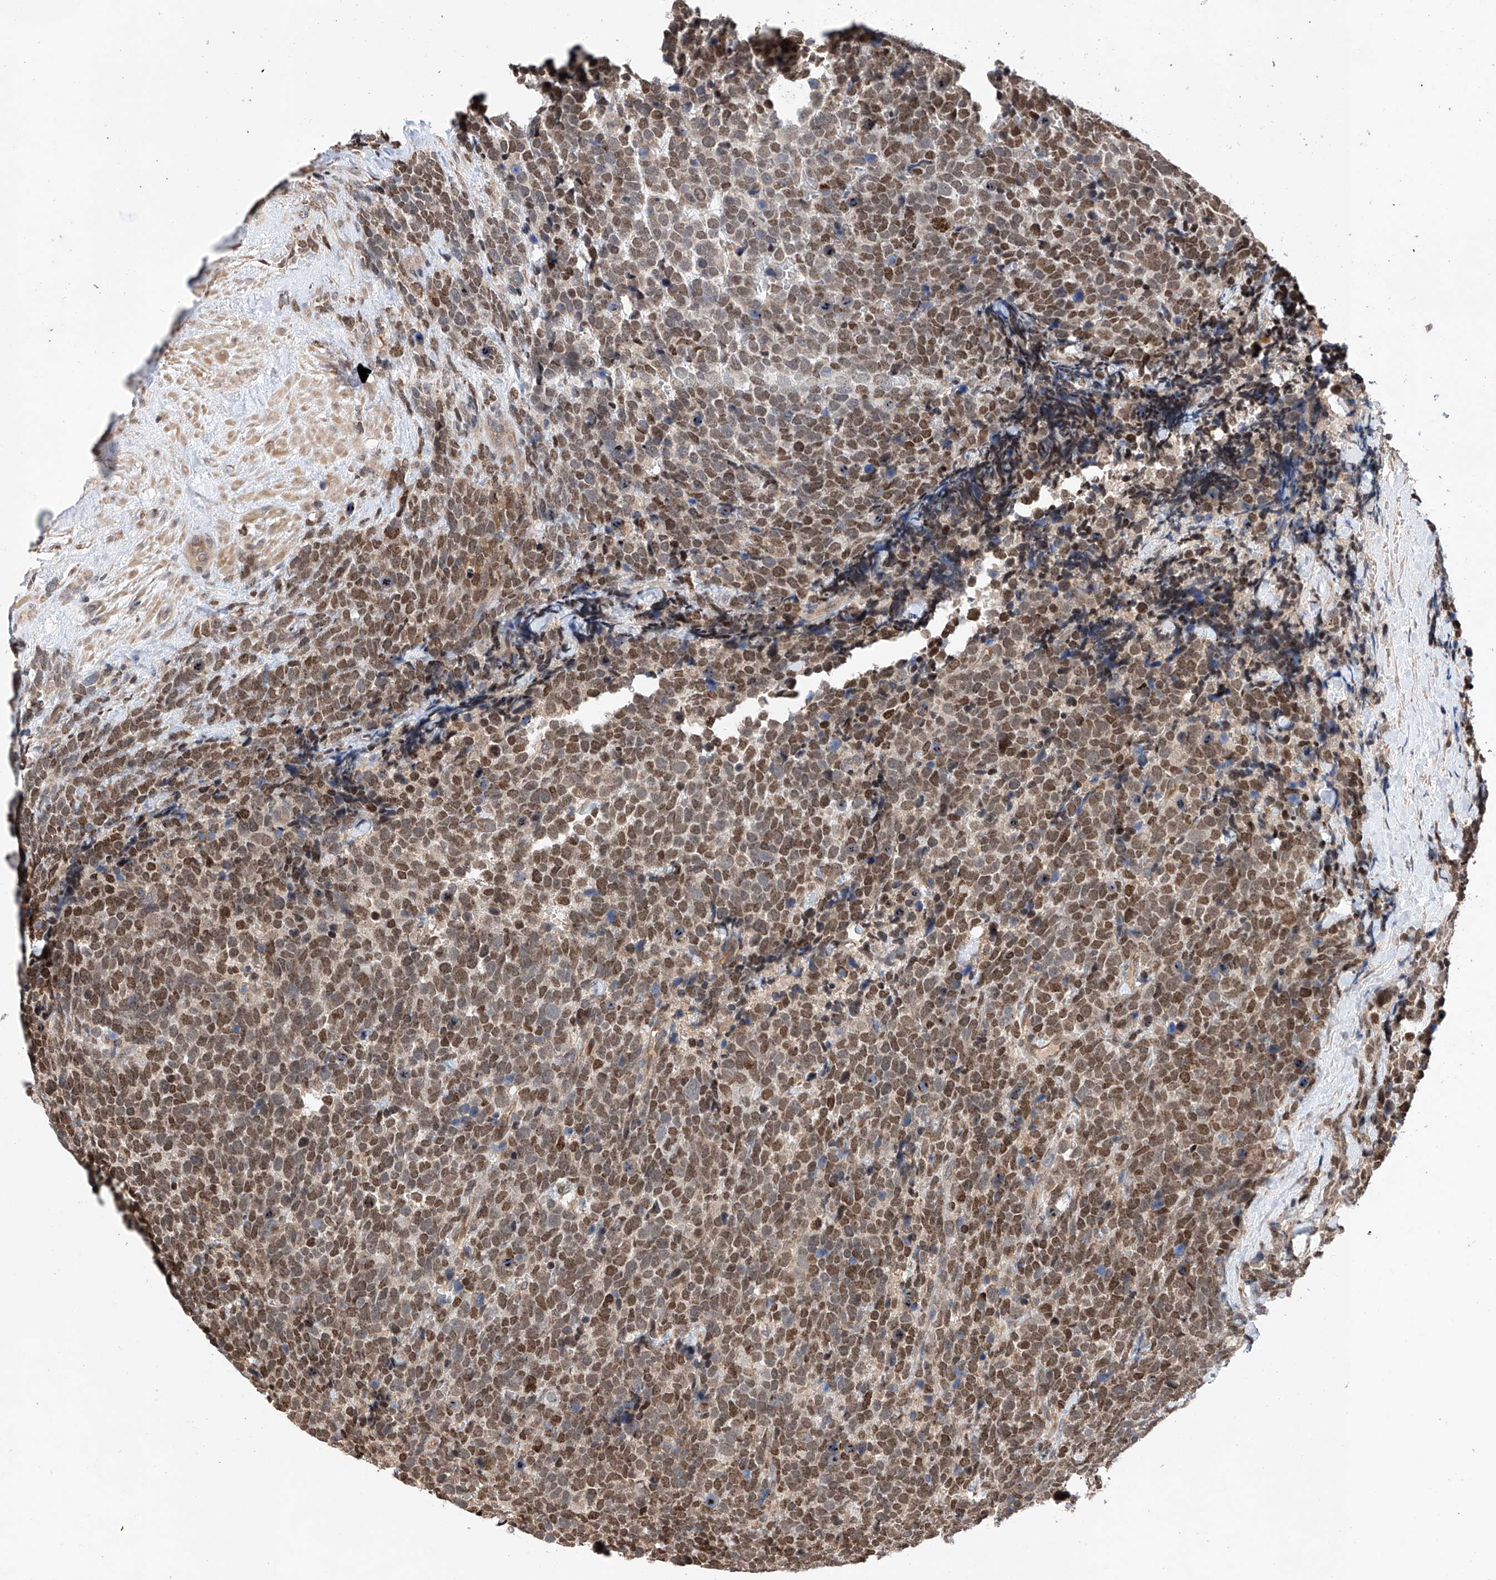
{"staining": {"intensity": "moderate", "quantity": ">75%", "location": "cytoplasmic/membranous,nuclear"}, "tissue": "urothelial cancer", "cell_type": "Tumor cells", "image_type": "cancer", "snomed": [{"axis": "morphology", "description": "Urothelial carcinoma, High grade"}, {"axis": "topography", "description": "Urinary bladder"}], "caption": "Protein positivity by IHC reveals moderate cytoplasmic/membranous and nuclear expression in approximately >75% of tumor cells in urothelial cancer. (Stains: DAB (3,3'-diaminobenzidine) in brown, nuclei in blue, Microscopy: brightfield microscopy at high magnification).", "gene": "RILPL2", "patient": {"sex": "female", "age": 82}}